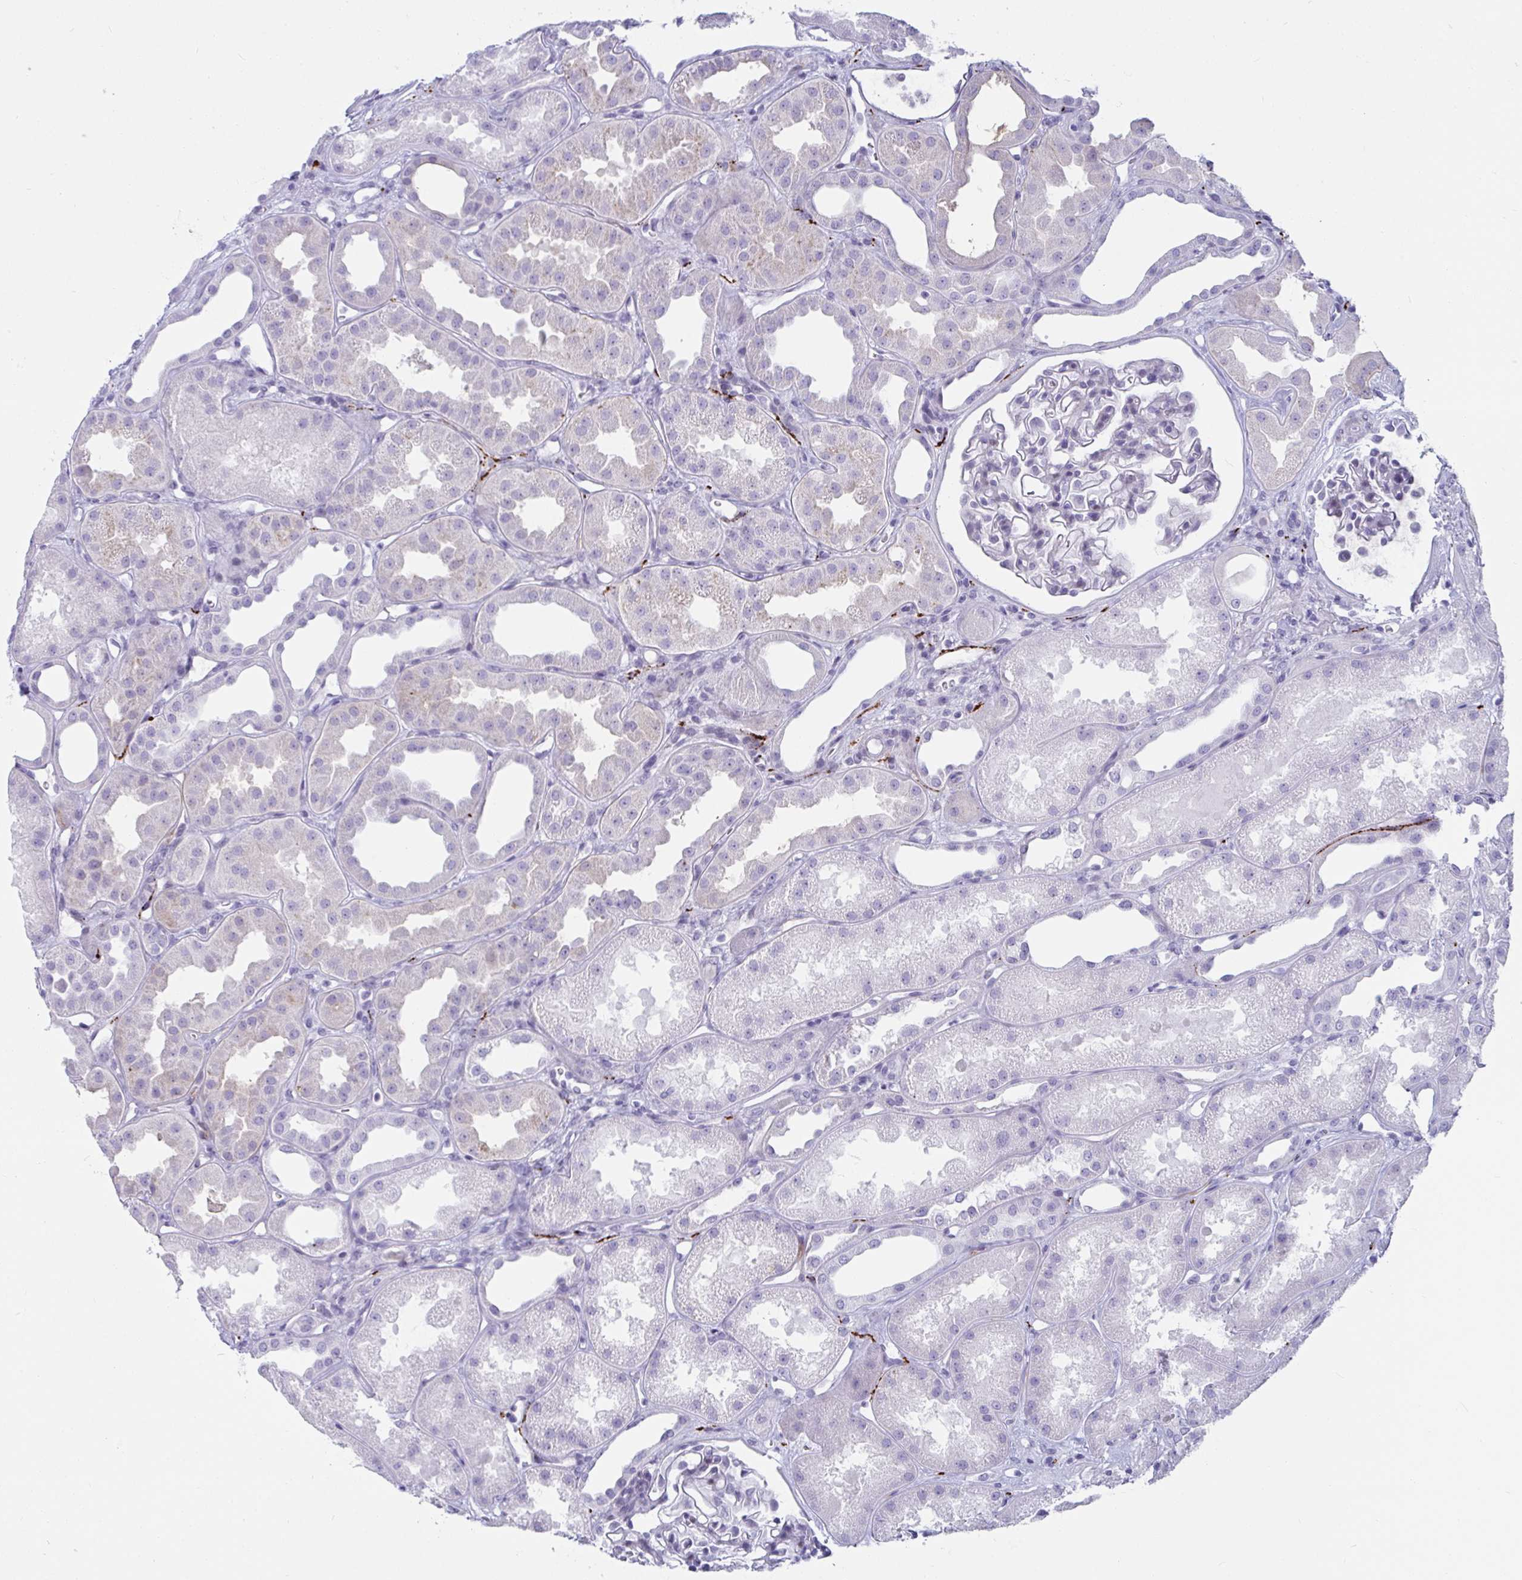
{"staining": {"intensity": "negative", "quantity": "none", "location": "none"}, "tissue": "kidney", "cell_type": "Cells in glomeruli", "image_type": "normal", "snomed": [{"axis": "morphology", "description": "Normal tissue, NOS"}, {"axis": "topography", "description": "Kidney"}], "caption": "A high-resolution image shows immunohistochemistry staining of benign kidney, which reveals no significant staining in cells in glomeruli. (Stains: DAB (3,3'-diaminobenzidine) immunohistochemistry (IHC) with hematoxylin counter stain, Microscopy: brightfield microscopy at high magnification).", "gene": "NPY", "patient": {"sex": "male", "age": 61}}